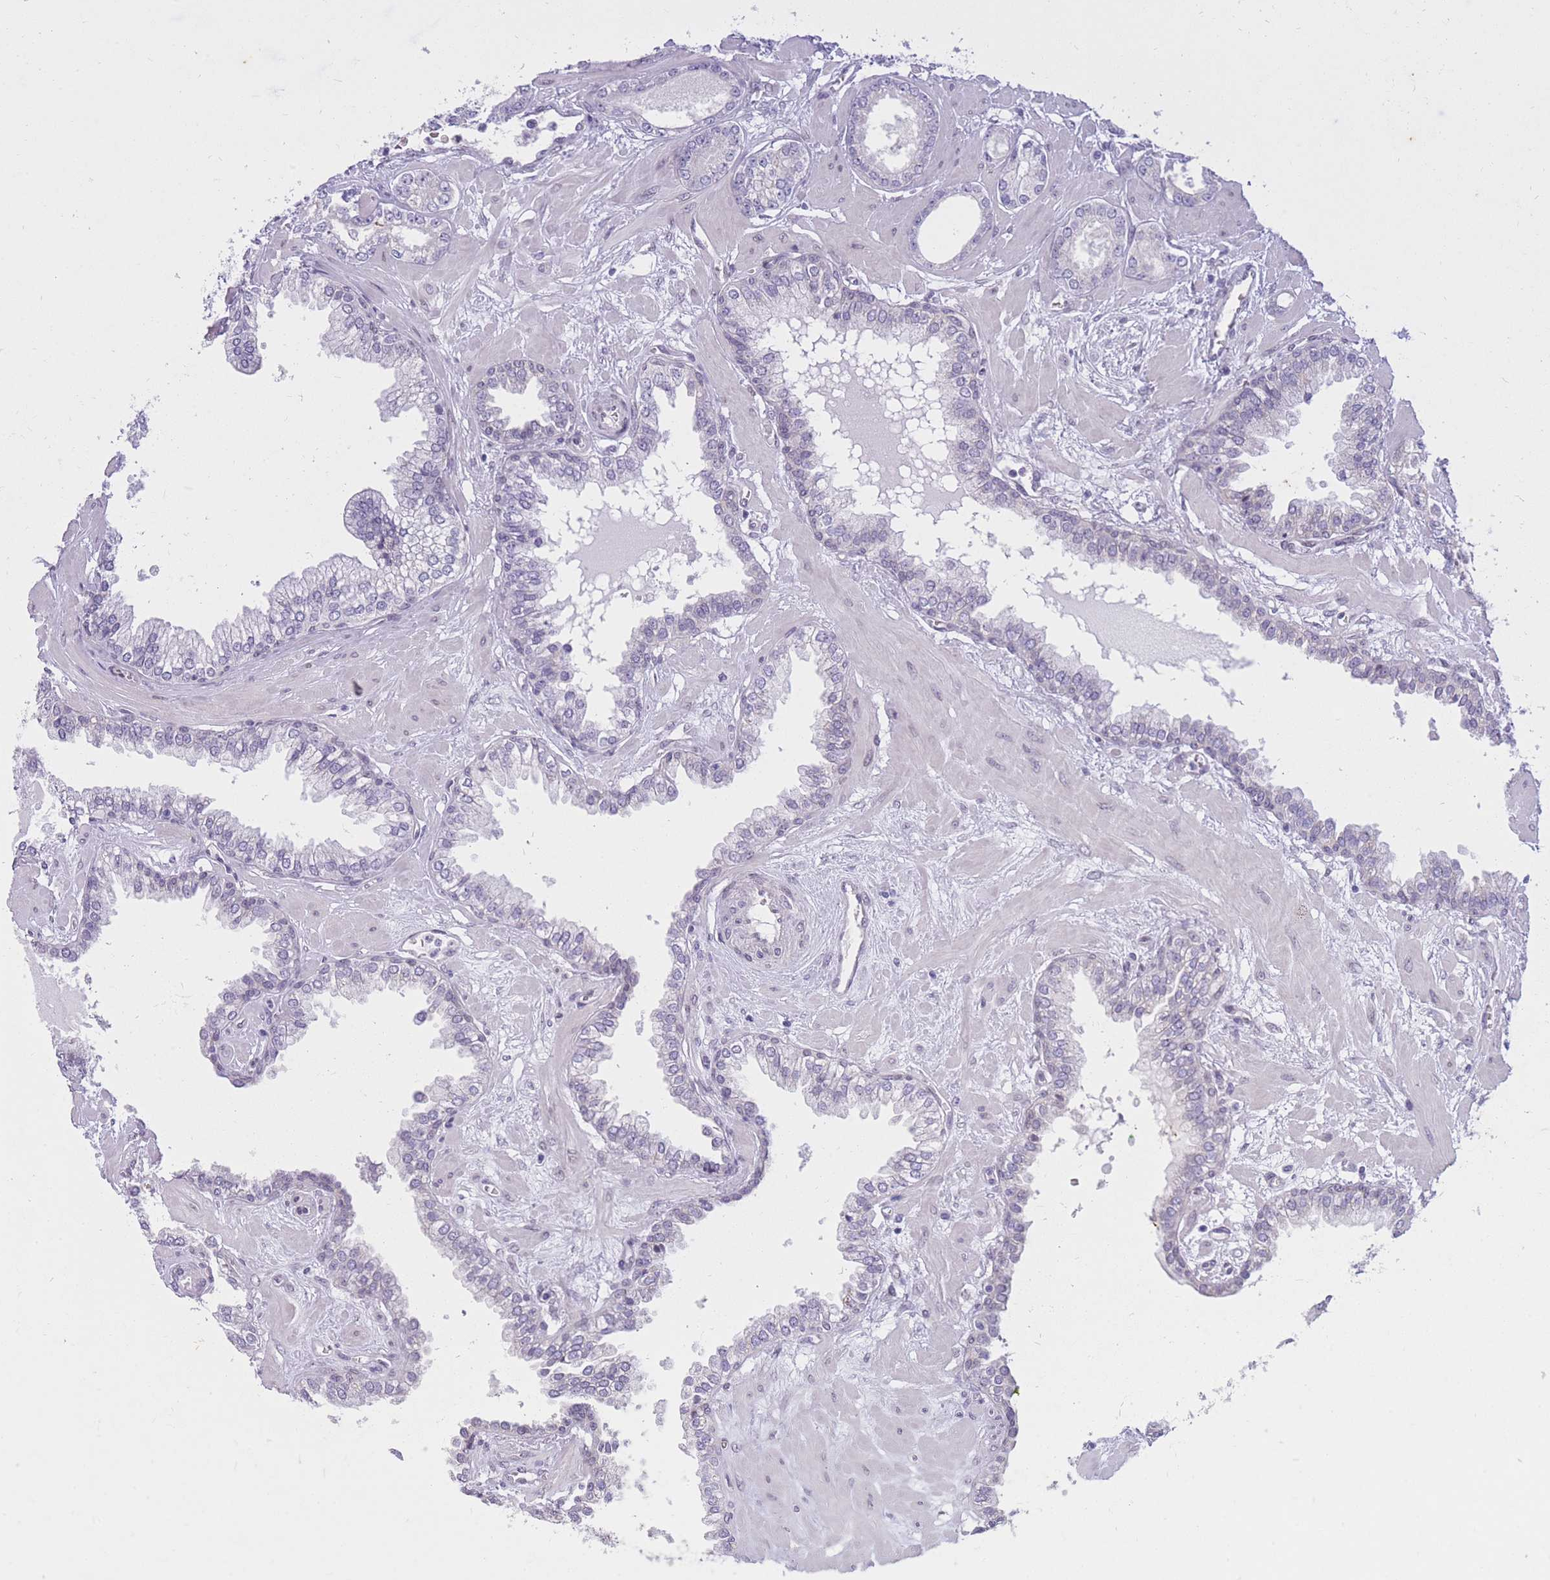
{"staining": {"intensity": "weak", "quantity": "25%-75%", "location": "cytoplasmic/membranous"}, "tissue": "prostate cancer", "cell_type": "Tumor cells", "image_type": "cancer", "snomed": [{"axis": "morphology", "description": "Adenocarcinoma, Low grade"}, {"axis": "topography", "description": "Prostate"}], "caption": "Immunohistochemical staining of prostate cancer reveals low levels of weak cytoplasmic/membranous positivity in approximately 25%-75% of tumor cells.", "gene": "HOOK2", "patient": {"sex": "male", "age": 60}}